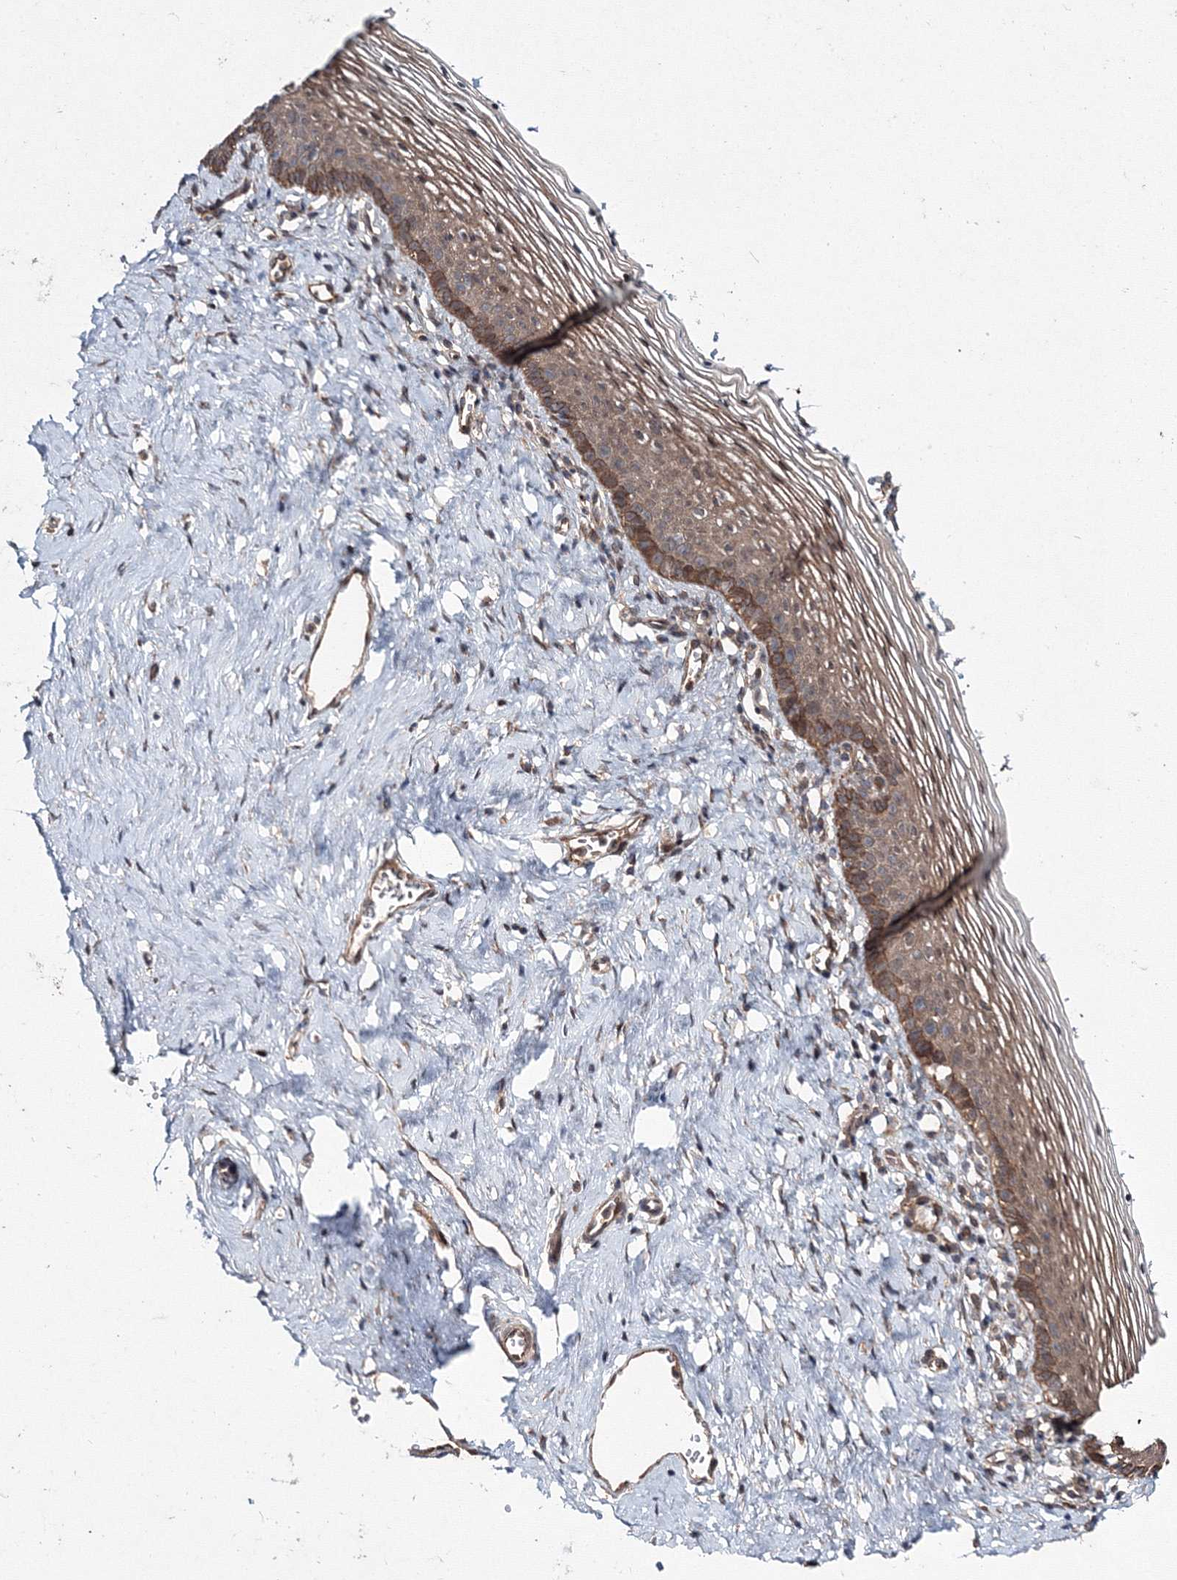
{"staining": {"intensity": "moderate", "quantity": ">75%", "location": "cytoplasmic/membranous"}, "tissue": "vagina", "cell_type": "Squamous epithelial cells", "image_type": "normal", "snomed": [{"axis": "morphology", "description": "Normal tissue, NOS"}, {"axis": "topography", "description": "Vagina"}], "caption": "Protein analysis of benign vagina shows moderate cytoplasmic/membranous positivity in about >75% of squamous epithelial cells.", "gene": "RANBP3L", "patient": {"sex": "female", "age": 32}}